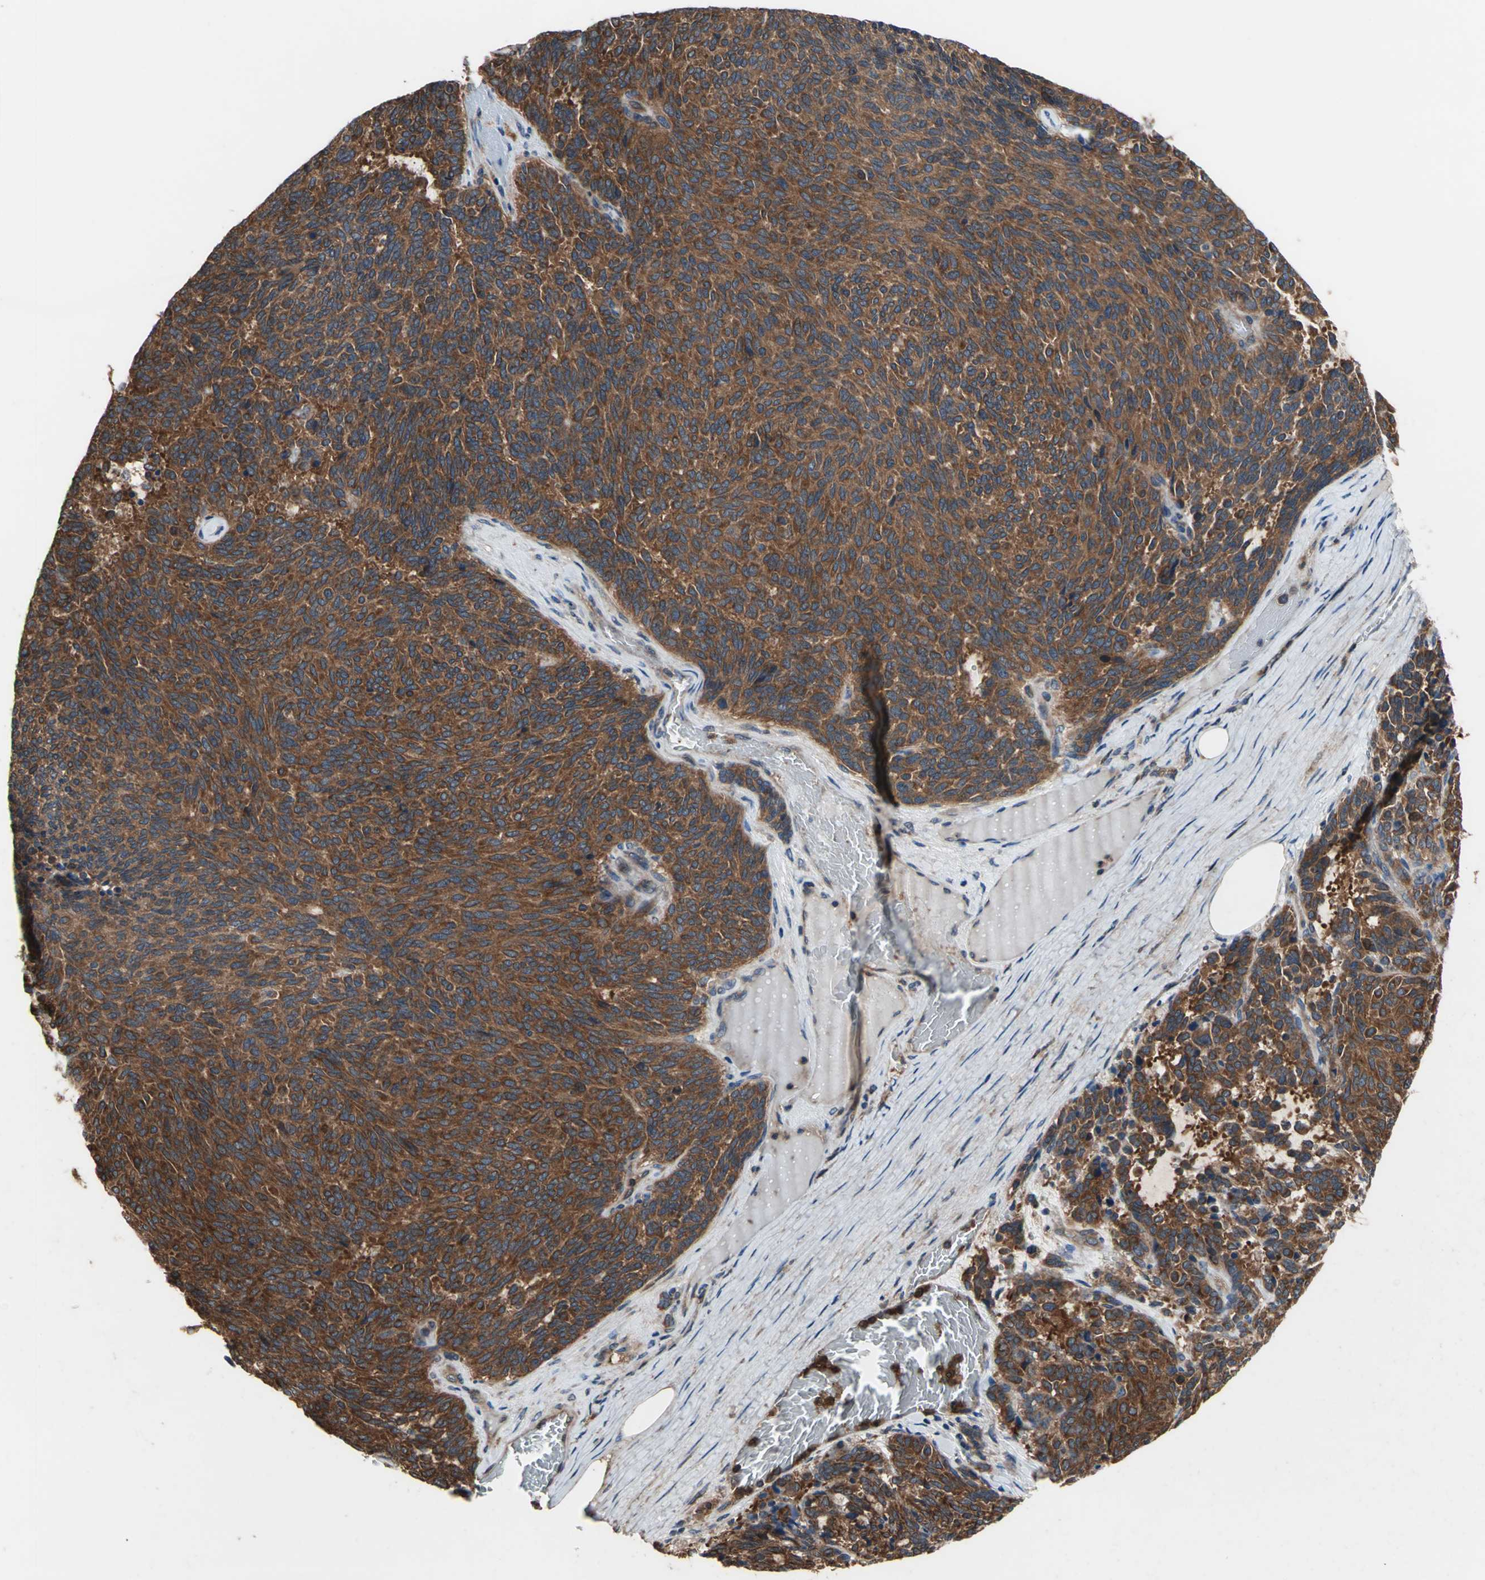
{"staining": {"intensity": "strong", "quantity": ">75%", "location": "cytoplasmic/membranous"}, "tissue": "carcinoid", "cell_type": "Tumor cells", "image_type": "cancer", "snomed": [{"axis": "morphology", "description": "Carcinoid, malignant, NOS"}, {"axis": "topography", "description": "Pancreas"}], "caption": "Malignant carcinoid stained for a protein shows strong cytoplasmic/membranous positivity in tumor cells. The staining is performed using DAB (3,3'-diaminobenzidine) brown chromogen to label protein expression. The nuclei are counter-stained blue using hematoxylin.", "gene": "CAPN1", "patient": {"sex": "female", "age": 54}}